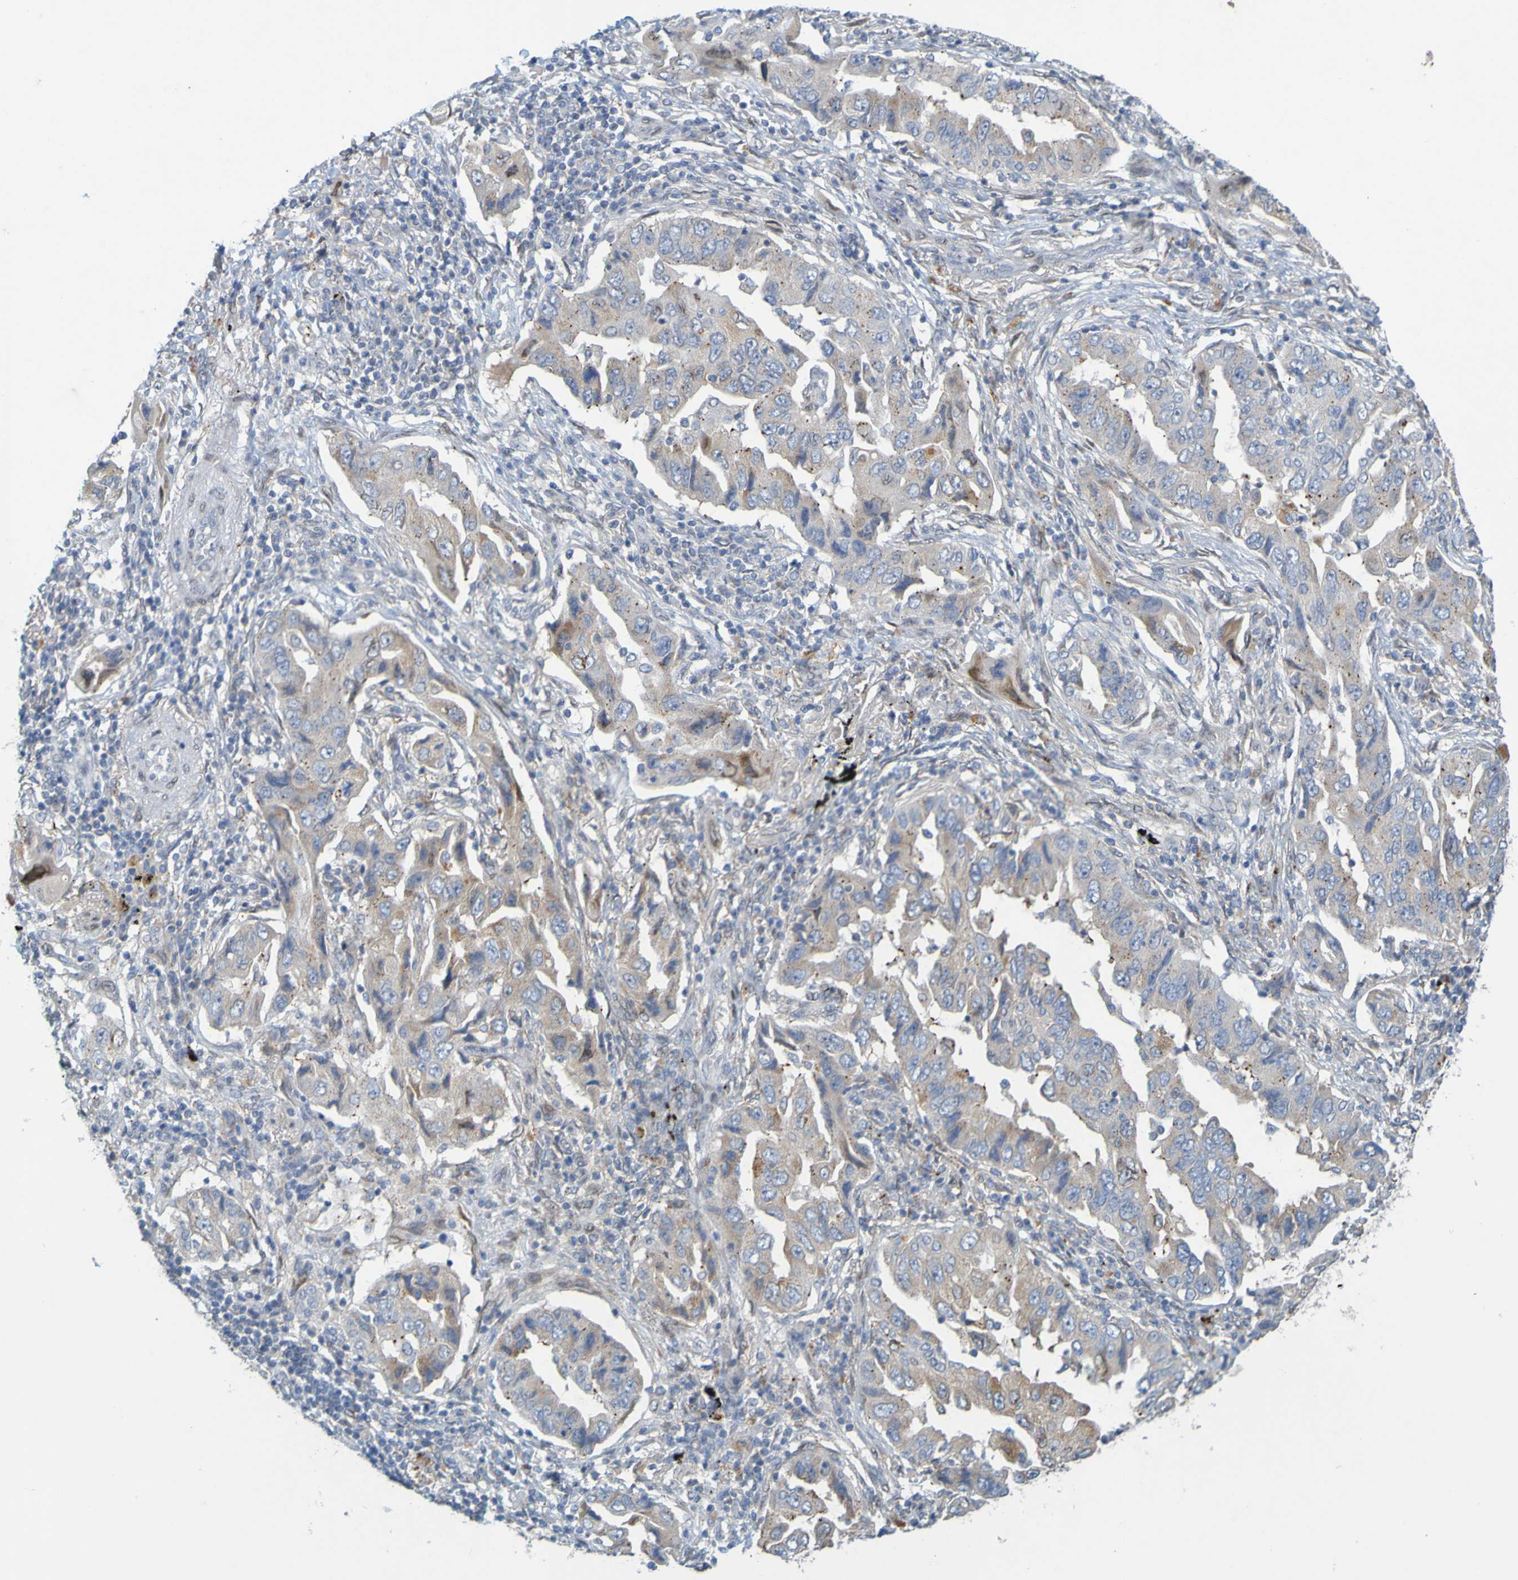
{"staining": {"intensity": "weak", "quantity": ">75%", "location": "cytoplasmic/membranous"}, "tissue": "lung cancer", "cell_type": "Tumor cells", "image_type": "cancer", "snomed": [{"axis": "morphology", "description": "Adenocarcinoma, NOS"}, {"axis": "topography", "description": "Lung"}], "caption": "Brown immunohistochemical staining in human lung adenocarcinoma exhibits weak cytoplasmic/membranous staining in about >75% of tumor cells. (Stains: DAB in brown, nuclei in blue, Microscopy: brightfield microscopy at high magnification).", "gene": "MAG", "patient": {"sex": "female", "age": 65}}